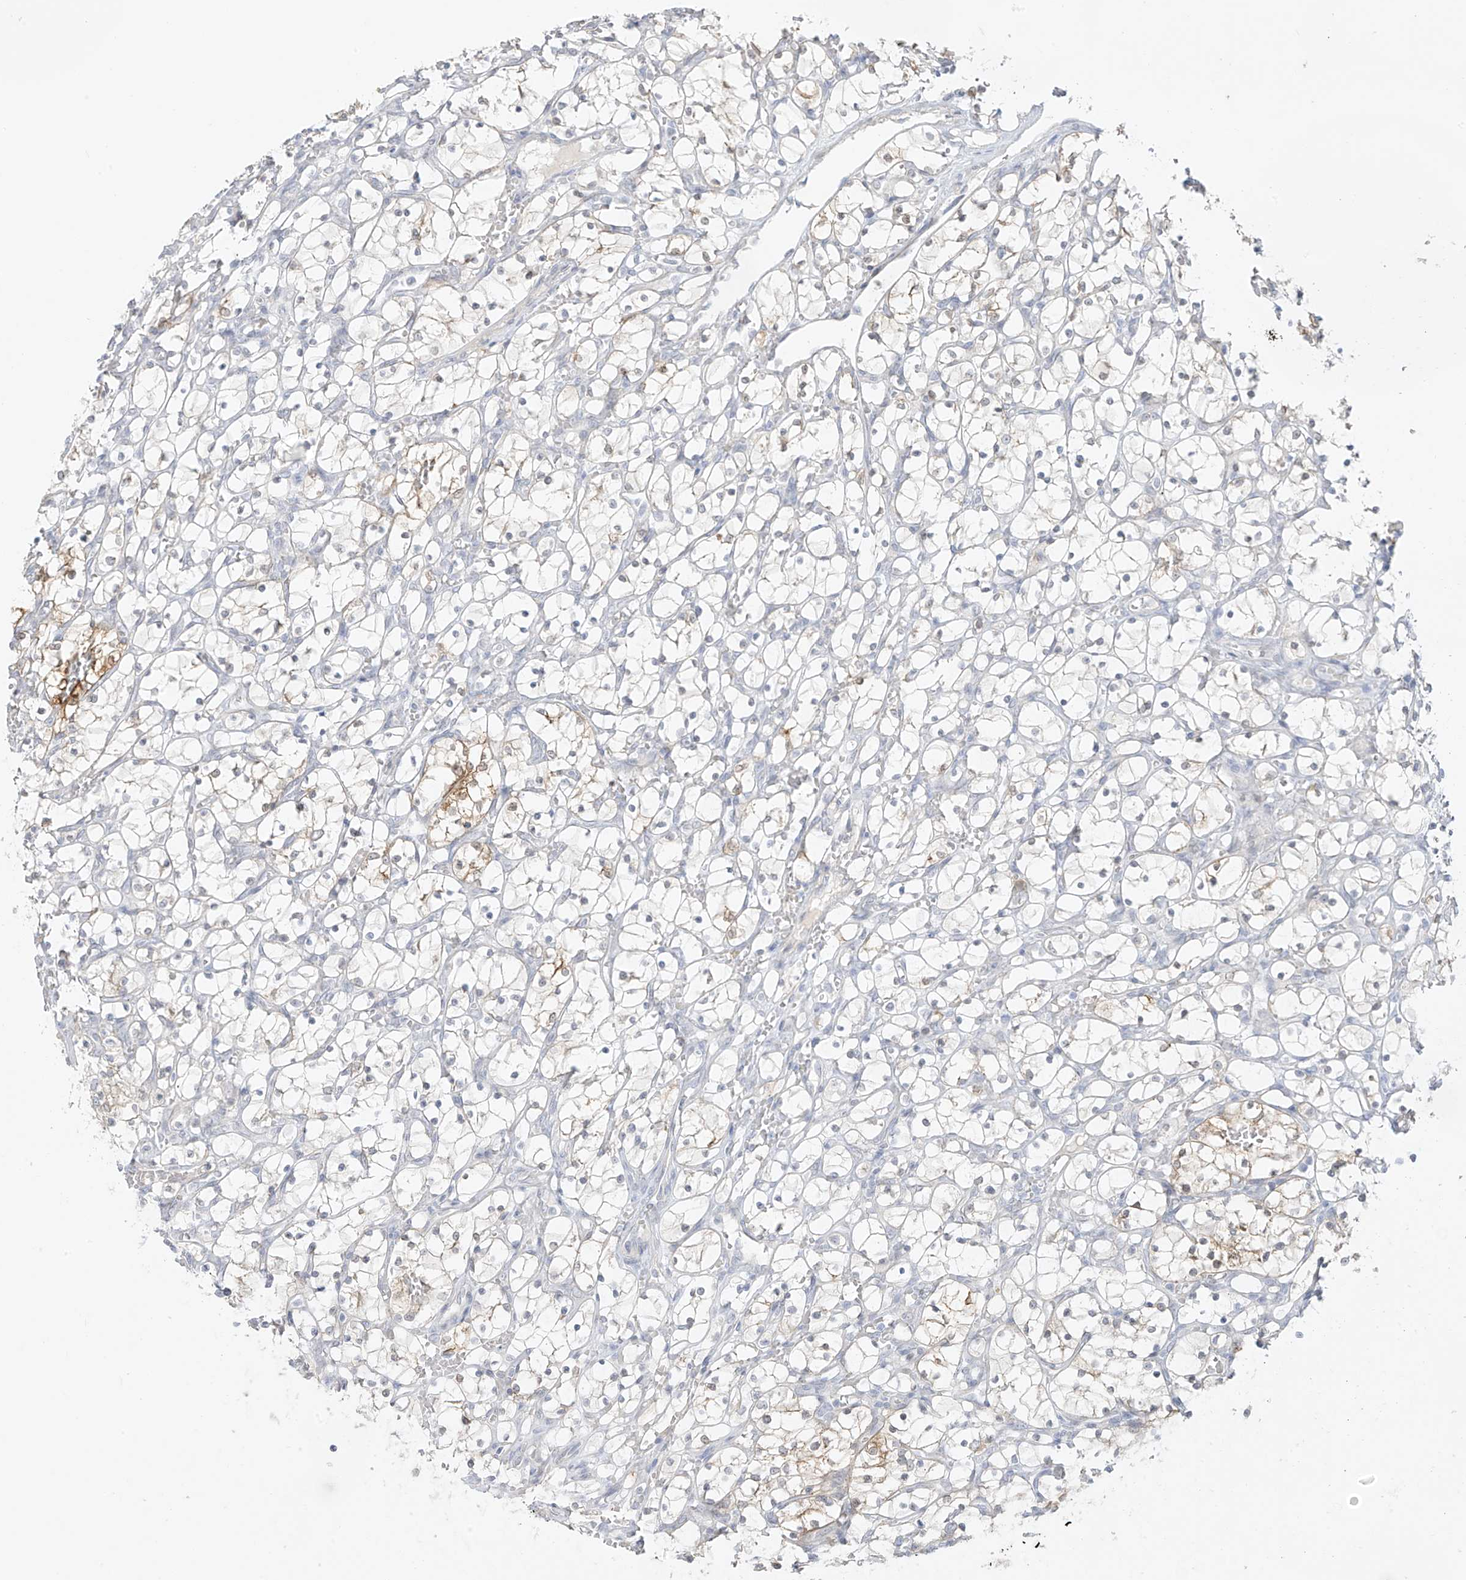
{"staining": {"intensity": "negative", "quantity": "none", "location": "none"}, "tissue": "renal cancer", "cell_type": "Tumor cells", "image_type": "cancer", "snomed": [{"axis": "morphology", "description": "Adenocarcinoma, NOS"}, {"axis": "topography", "description": "Kidney"}], "caption": "Renal cancer (adenocarcinoma) was stained to show a protein in brown. There is no significant staining in tumor cells.", "gene": "DCDC2", "patient": {"sex": "female", "age": 69}}